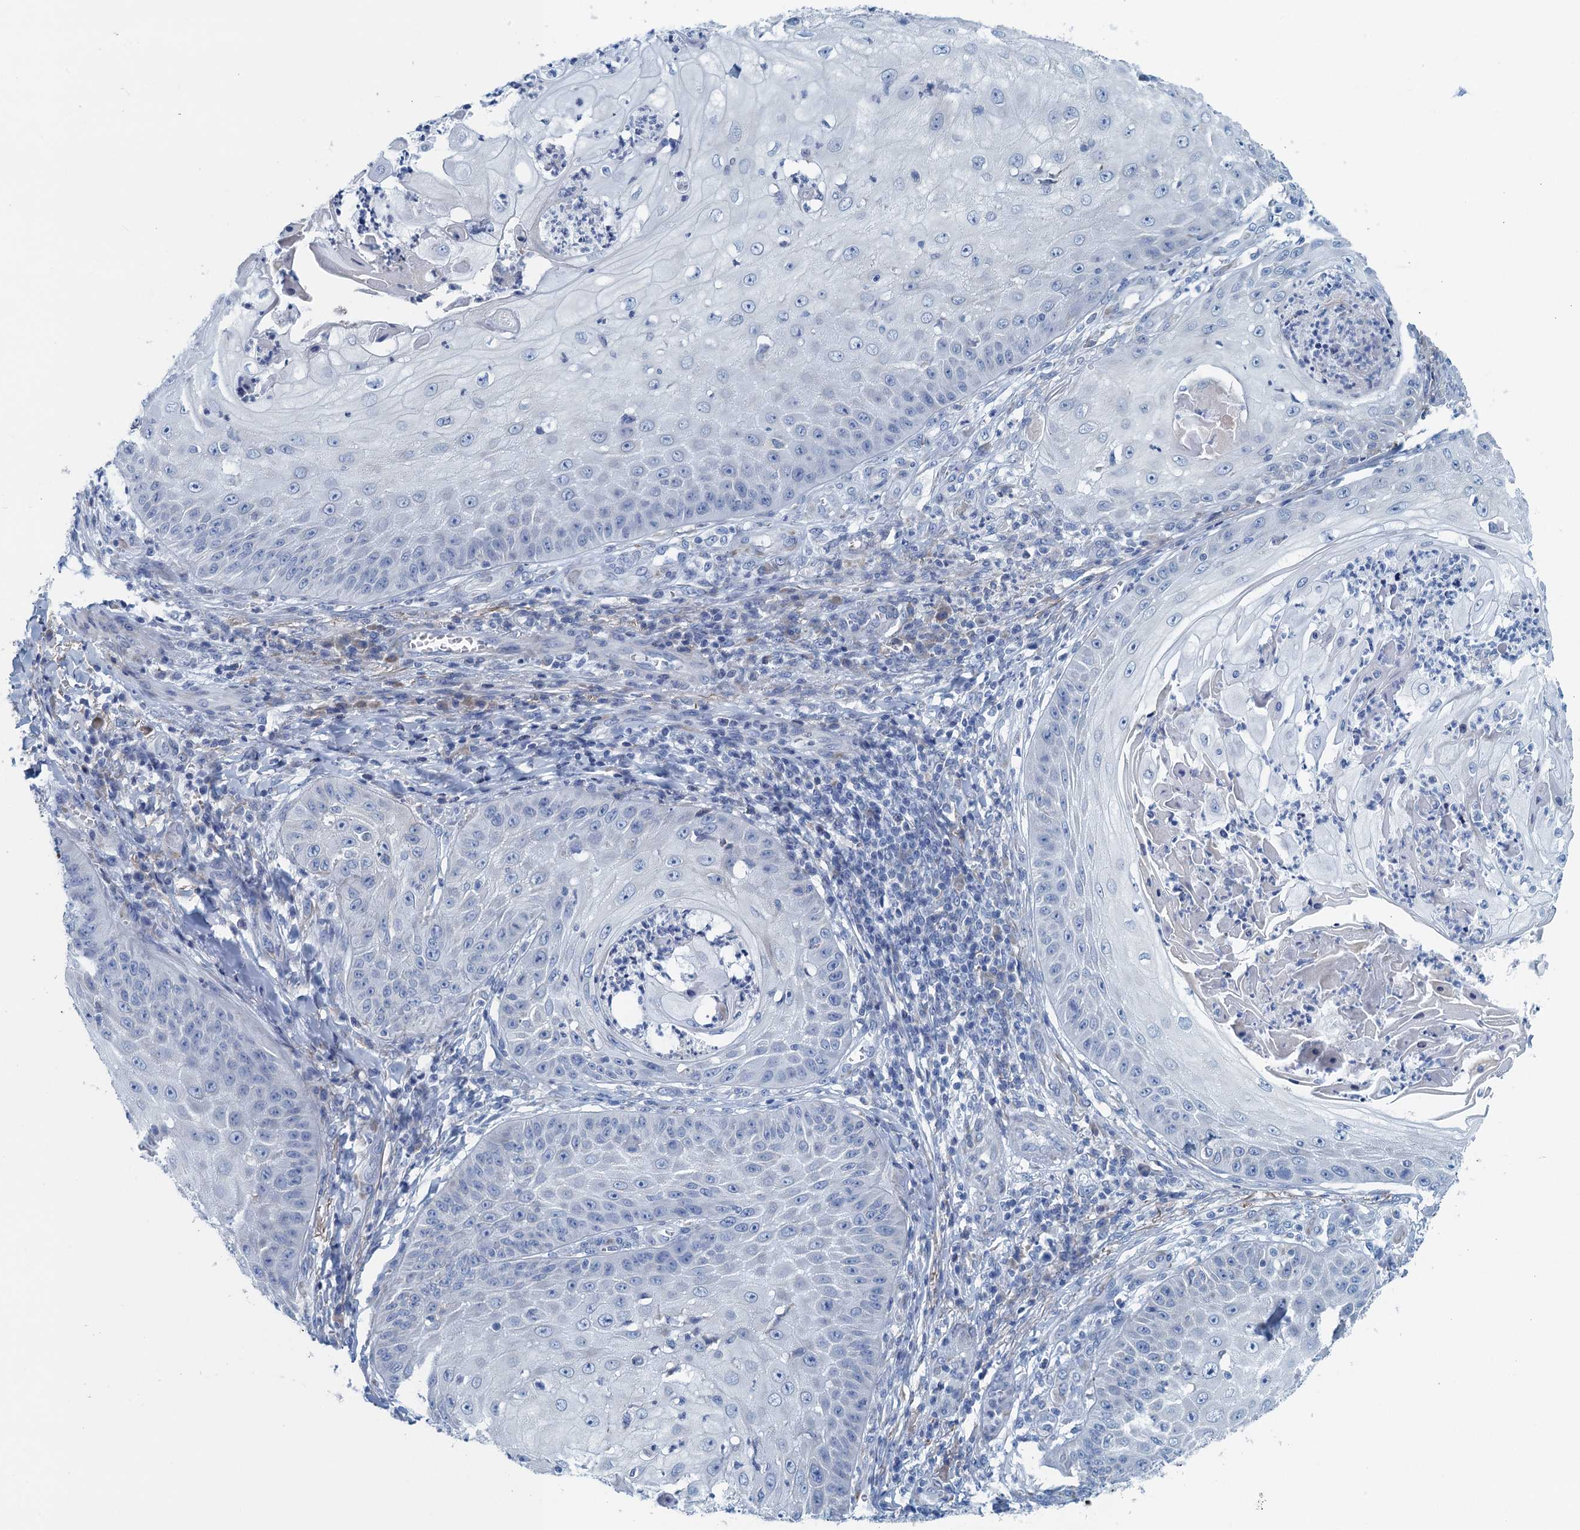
{"staining": {"intensity": "negative", "quantity": "none", "location": "none"}, "tissue": "skin cancer", "cell_type": "Tumor cells", "image_type": "cancer", "snomed": [{"axis": "morphology", "description": "Squamous cell carcinoma, NOS"}, {"axis": "topography", "description": "Skin"}], "caption": "An immunohistochemistry photomicrograph of skin cancer (squamous cell carcinoma) is shown. There is no staining in tumor cells of skin cancer (squamous cell carcinoma).", "gene": "C10orf88", "patient": {"sex": "male", "age": 70}}